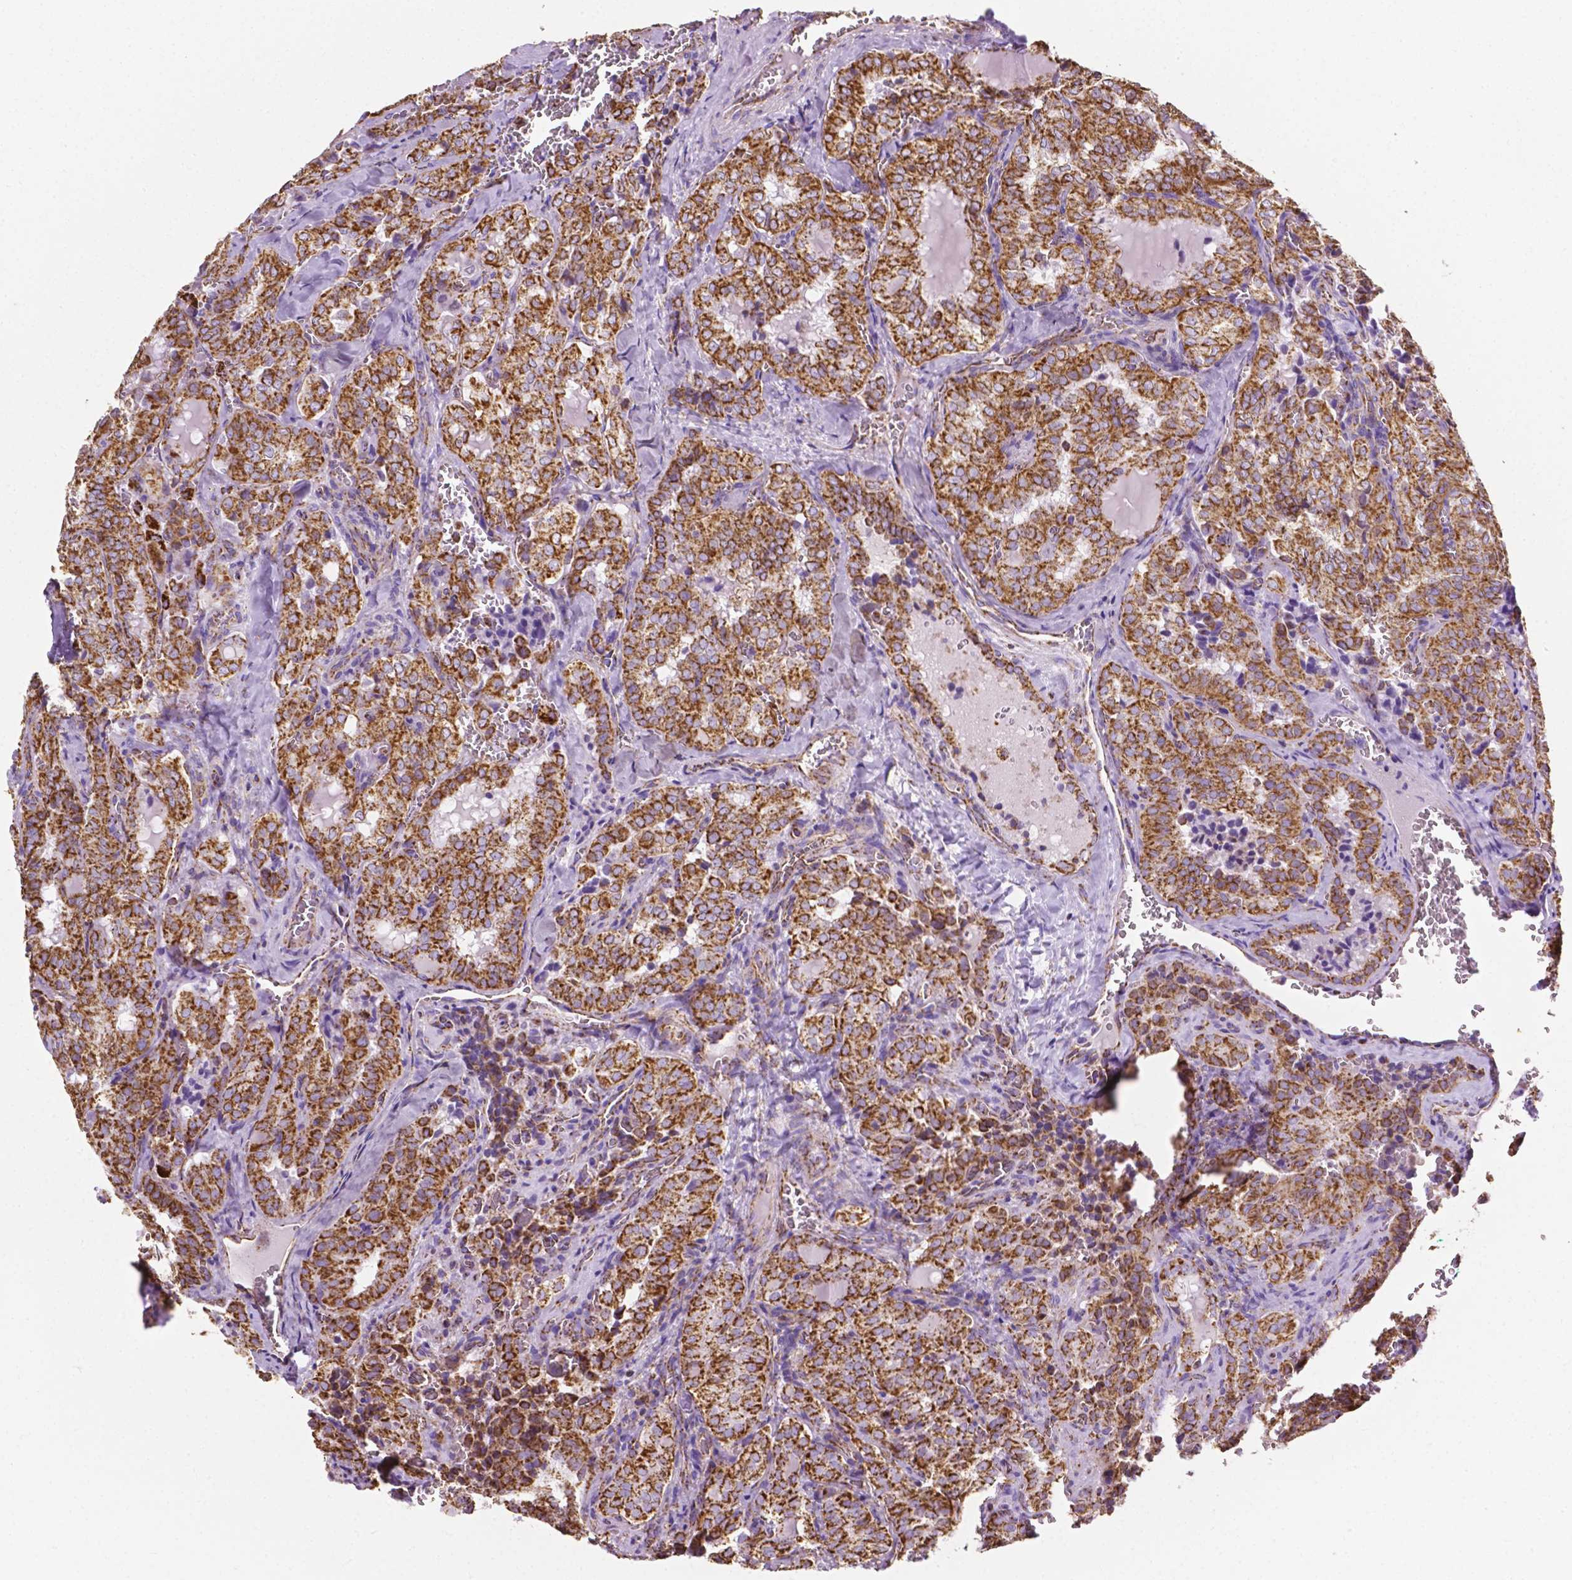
{"staining": {"intensity": "strong", "quantity": ">75%", "location": "cytoplasmic/membranous"}, "tissue": "thyroid cancer", "cell_type": "Tumor cells", "image_type": "cancer", "snomed": [{"axis": "morphology", "description": "Papillary adenocarcinoma, NOS"}, {"axis": "topography", "description": "Thyroid gland"}], "caption": "Thyroid papillary adenocarcinoma stained with DAB (3,3'-diaminobenzidine) immunohistochemistry (IHC) displays high levels of strong cytoplasmic/membranous positivity in approximately >75% of tumor cells.", "gene": "RMDN3", "patient": {"sex": "female", "age": 41}}